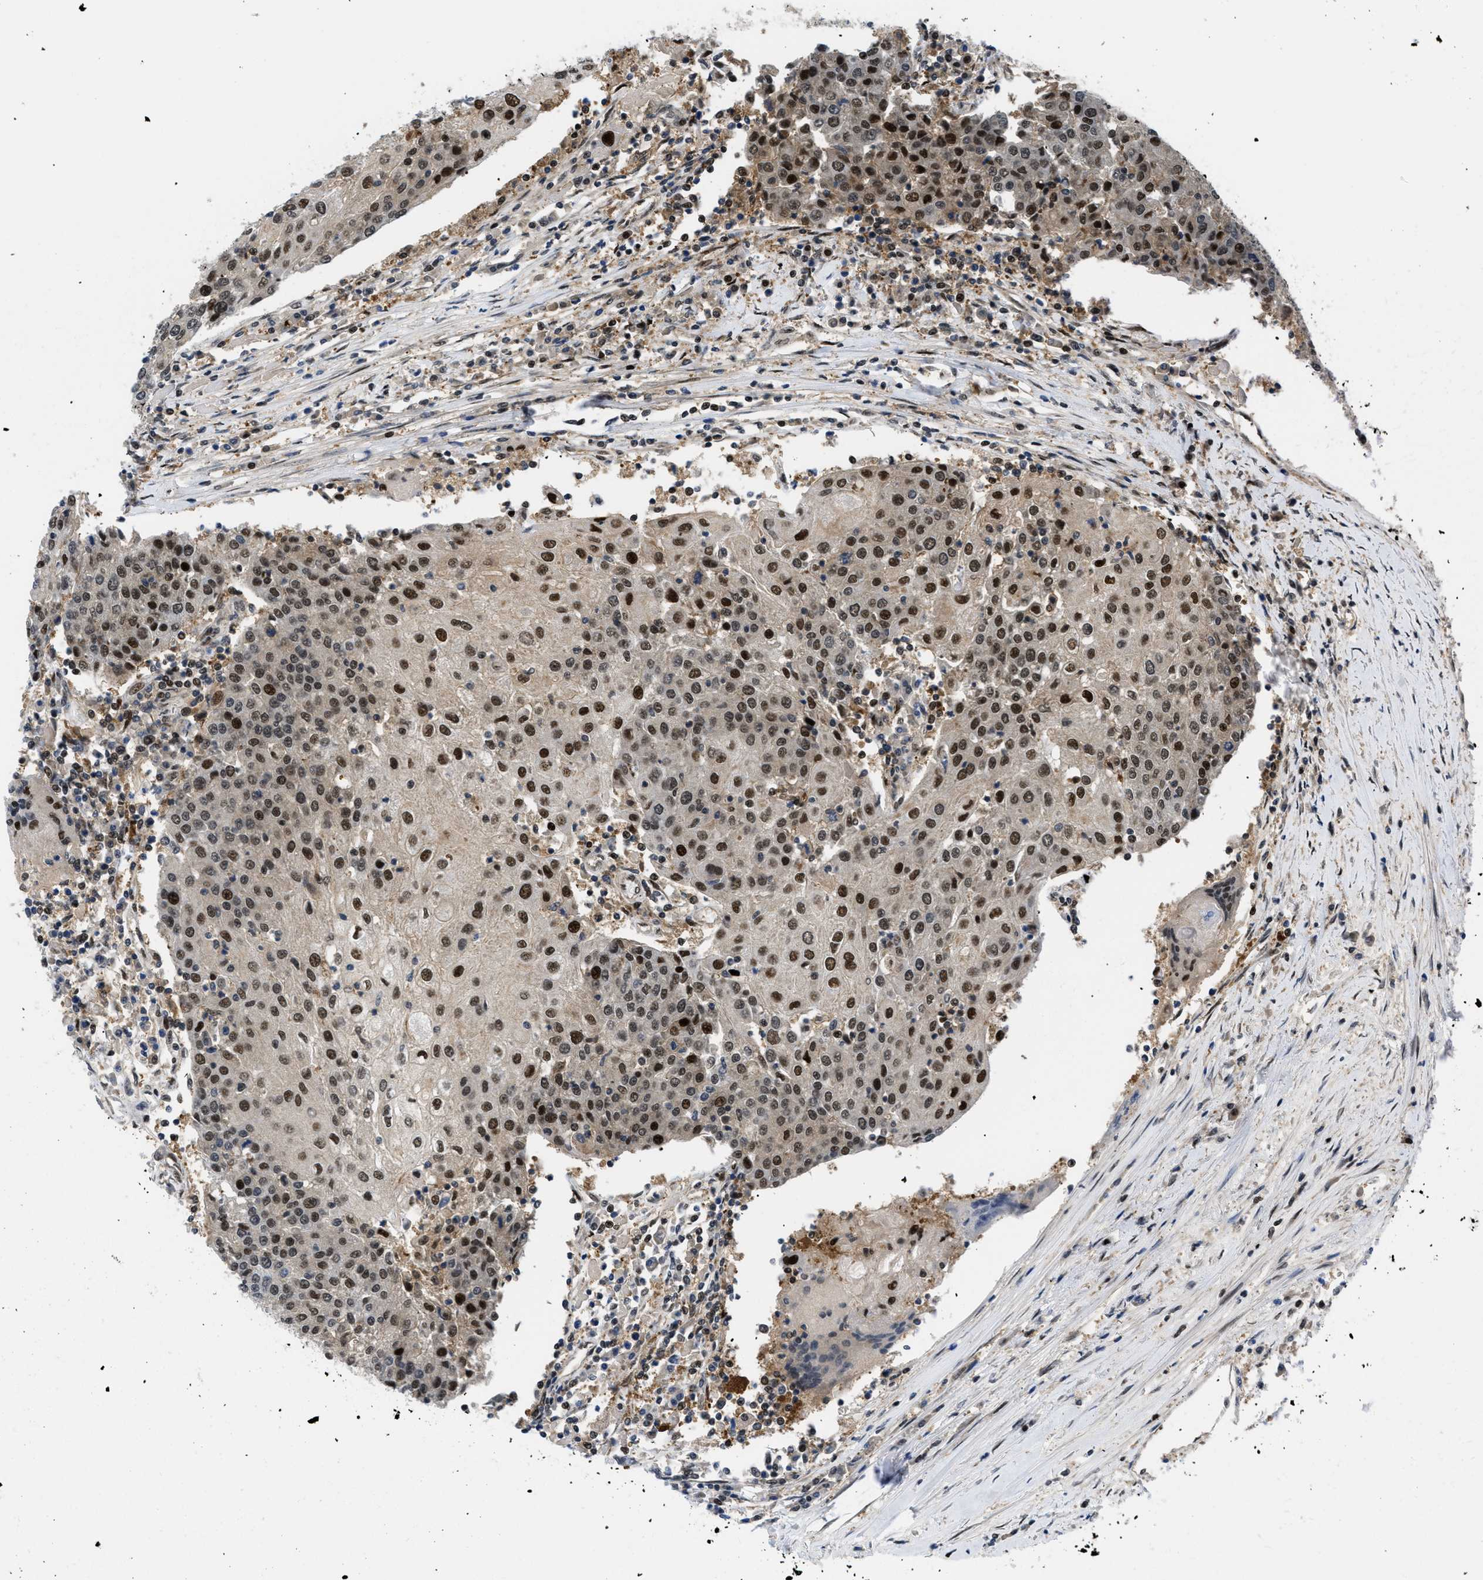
{"staining": {"intensity": "strong", "quantity": ">75%", "location": "nuclear"}, "tissue": "urothelial cancer", "cell_type": "Tumor cells", "image_type": "cancer", "snomed": [{"axis": "morphology", "description": "Urothelial carcinoma, High grade"}, {"axis": "topography", "description": "Urinary bladder"}], "caption": "Urothelial cancer tissue shows strong nuclear staining in approximately >75% of tumor cells, visualized by immunohistochemistry.", "gene": "SLC29A2", "patient": {"sex": "female", "age": 85}}